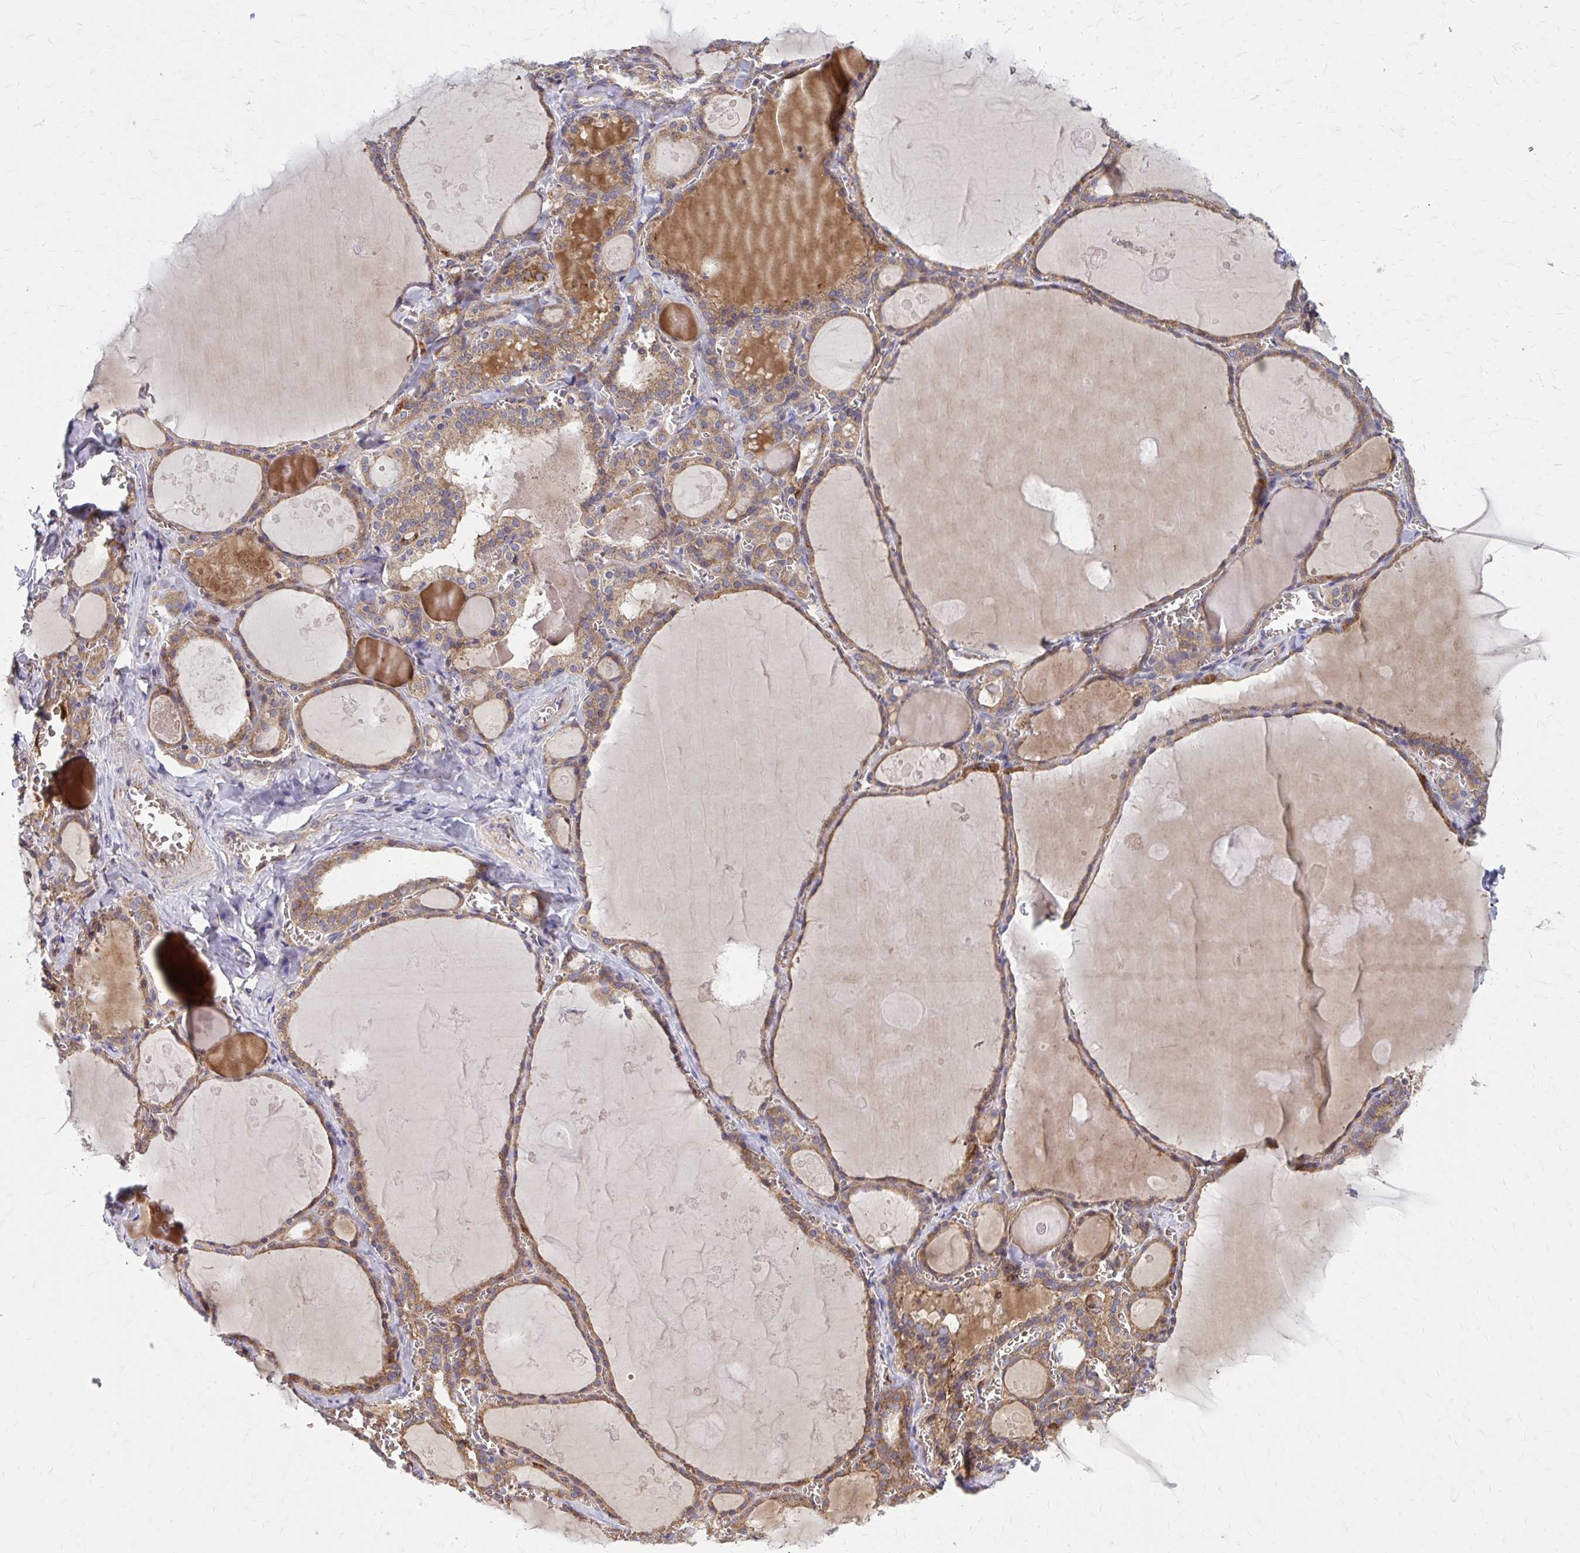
{"staining": {"intensity": "moderate", "quantity": ">75%", "location": "cytoplasmic/membranous"}, "tissue": "thyroid gland", "cell_type": "Glandular cells", "image_type": "normal", "snomed": [{"axis": "morphology", "description": "Normal tissue, NOS"}, {"axis": "topography", "description": "Thyroid gland"}], "caption": "A brown stain labels moderate cytoplasmic/membranous staining of a protein in glandular cells of benign thyroid gland.", "gene": "PDK4", "patient": {"sex": "male", "age": 56}}